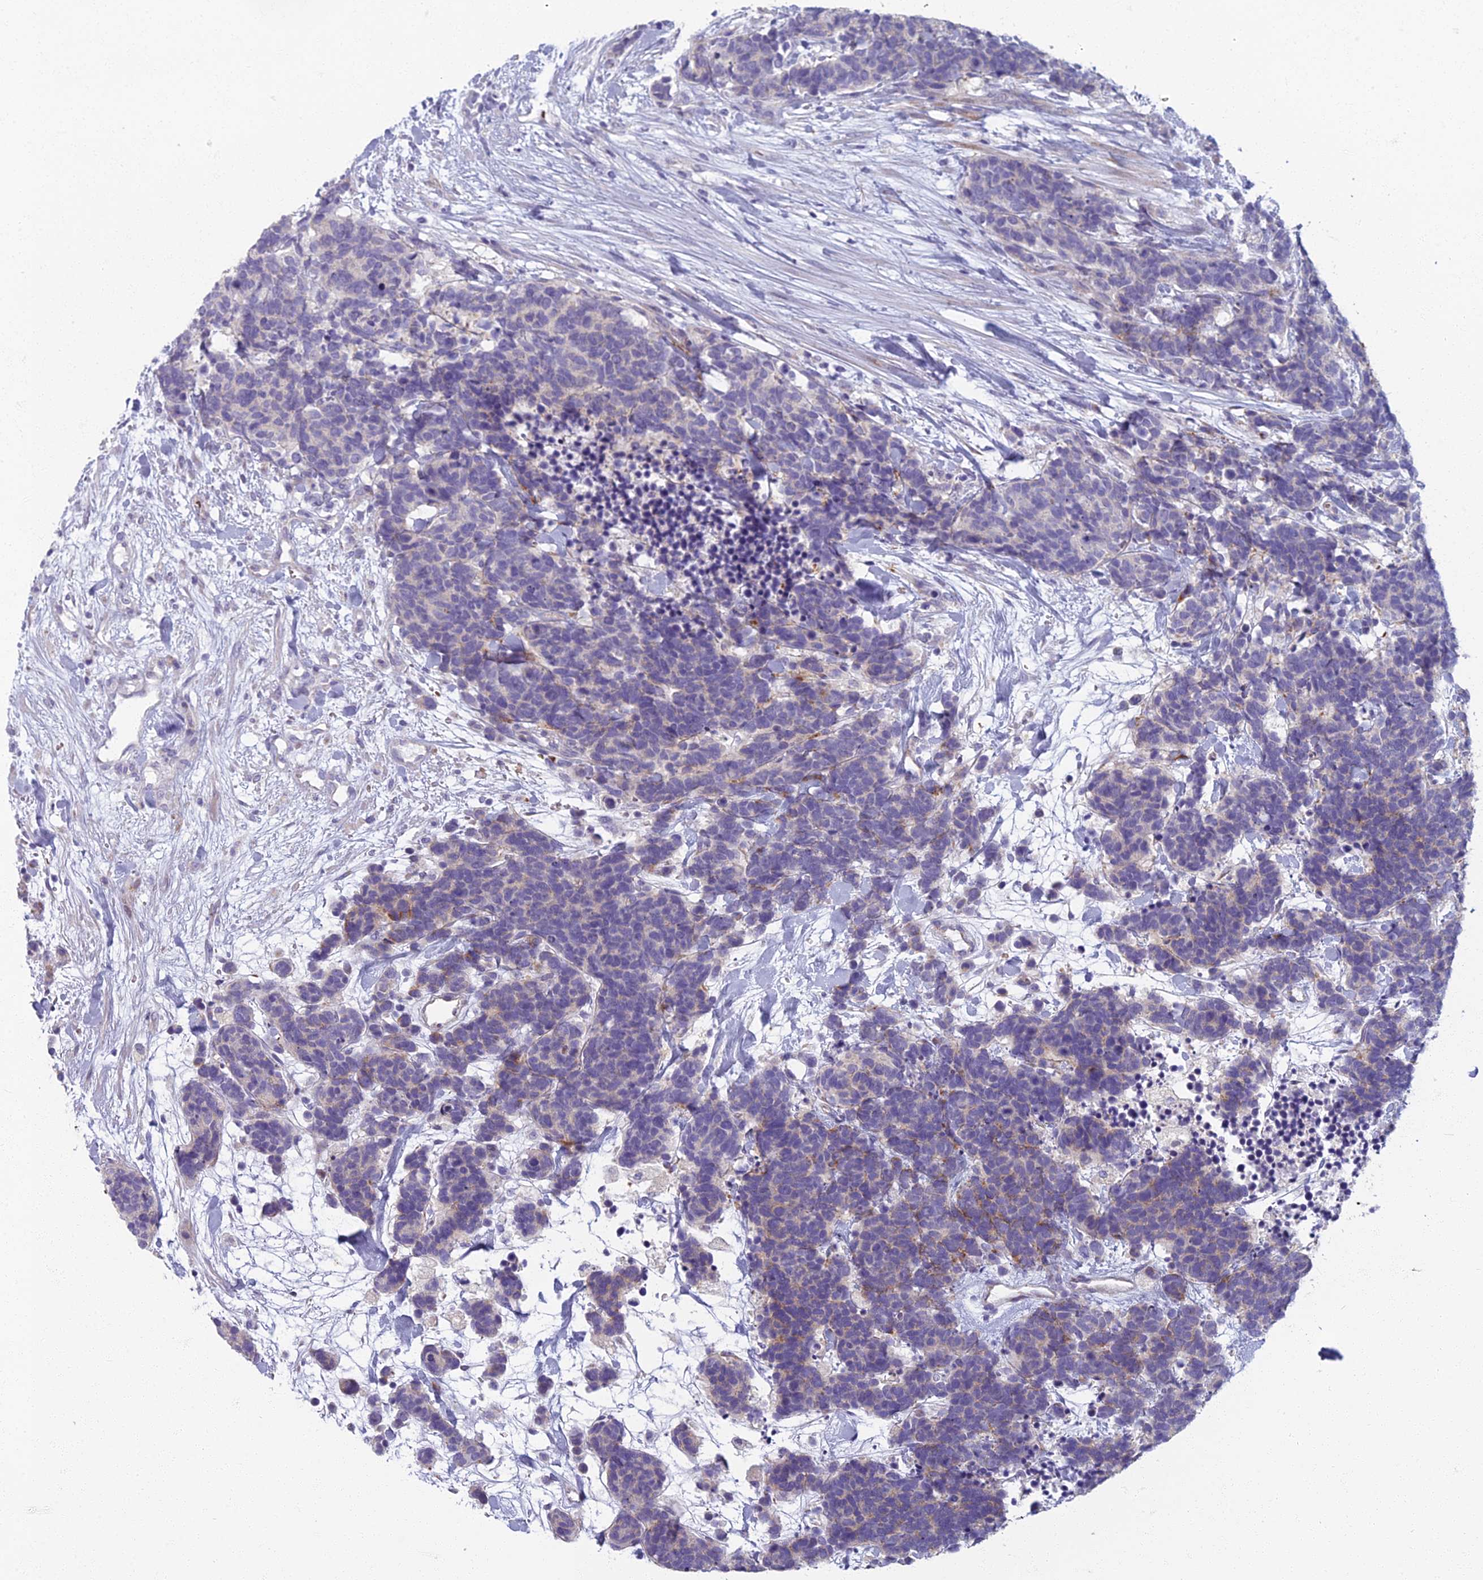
{"staining": {"intensity": "weak", "quantity": "<25%", "location": "cytoplasmic/membranous"}, "tissue": "carcinoid", "cell_type": "Tumor cells", "image_type": "cancer", "snomed": [{"axis": "morphology", "description": "Carcinoma, NOS"}, {"axis": "morphology", "description": "Carcinoid, malignant, NOS"}, {"axis": "topography", "description": "Prostate"}], "caption": "The image displays no staining of tumor cells in carcinoid. Brightfield microscopy of immunohistochemistry (IHC) stained with DAB (brown) and hematoxylin (blue), captured at high magnification.", "gene": "ARL15", "patient": {"sex": "male", "age": 57}}